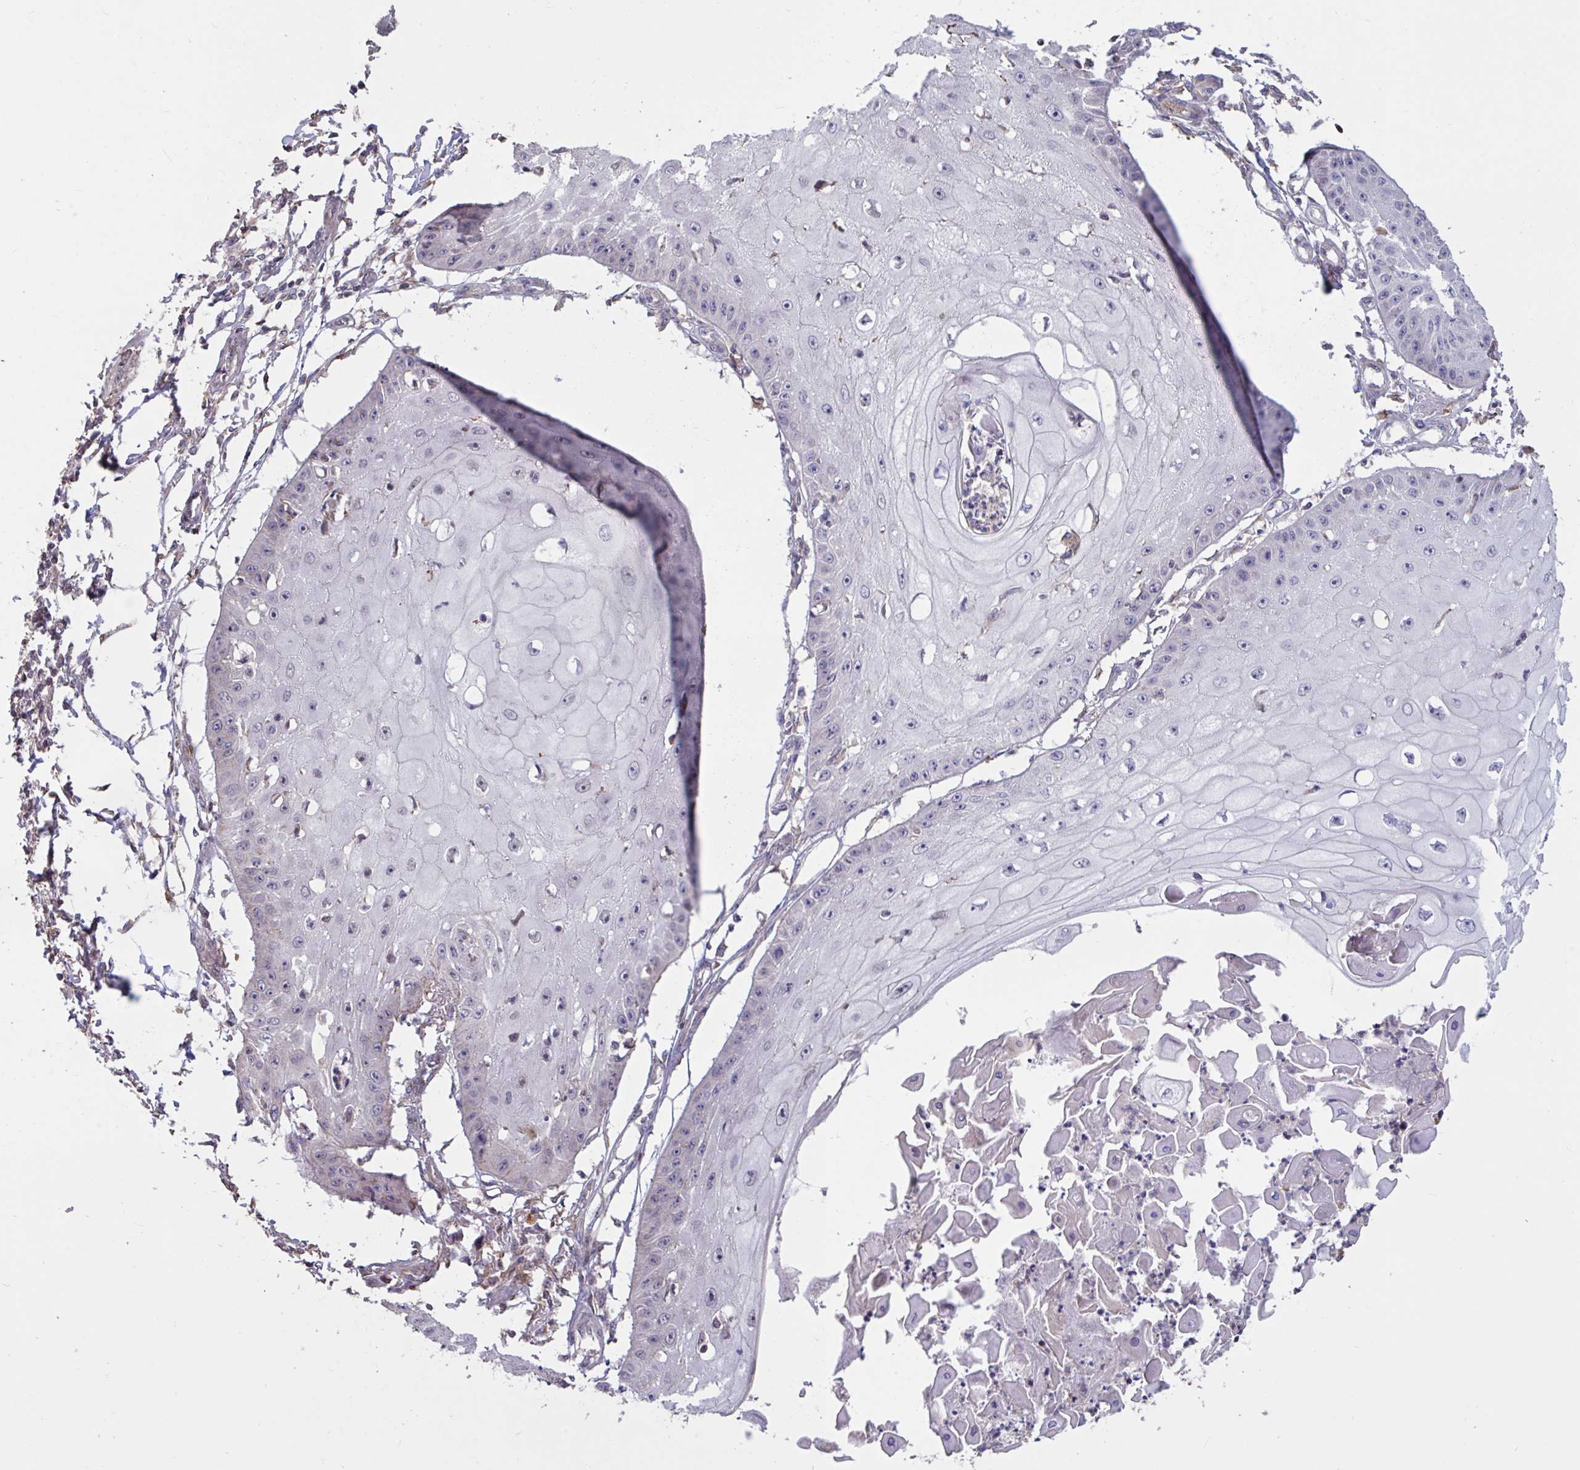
{"staining": {"intensity": "negative", "quantity": "none", "location": "none"}, "tissue": "skin cancer", "cell_type": "Tumor cells", "image_type": "cancer", "snomed": [{"axis": "morphology", "description": "Squamous cell carcinoma, NOS"}, {"axis": "topography", "description": "Skin"}], "caption": "This is an IHC histopathology image of human skin cancer. There is no expression in tumor cells.", "gene": "DDX39A", "patient": {"sex": "male", "age": 70}}